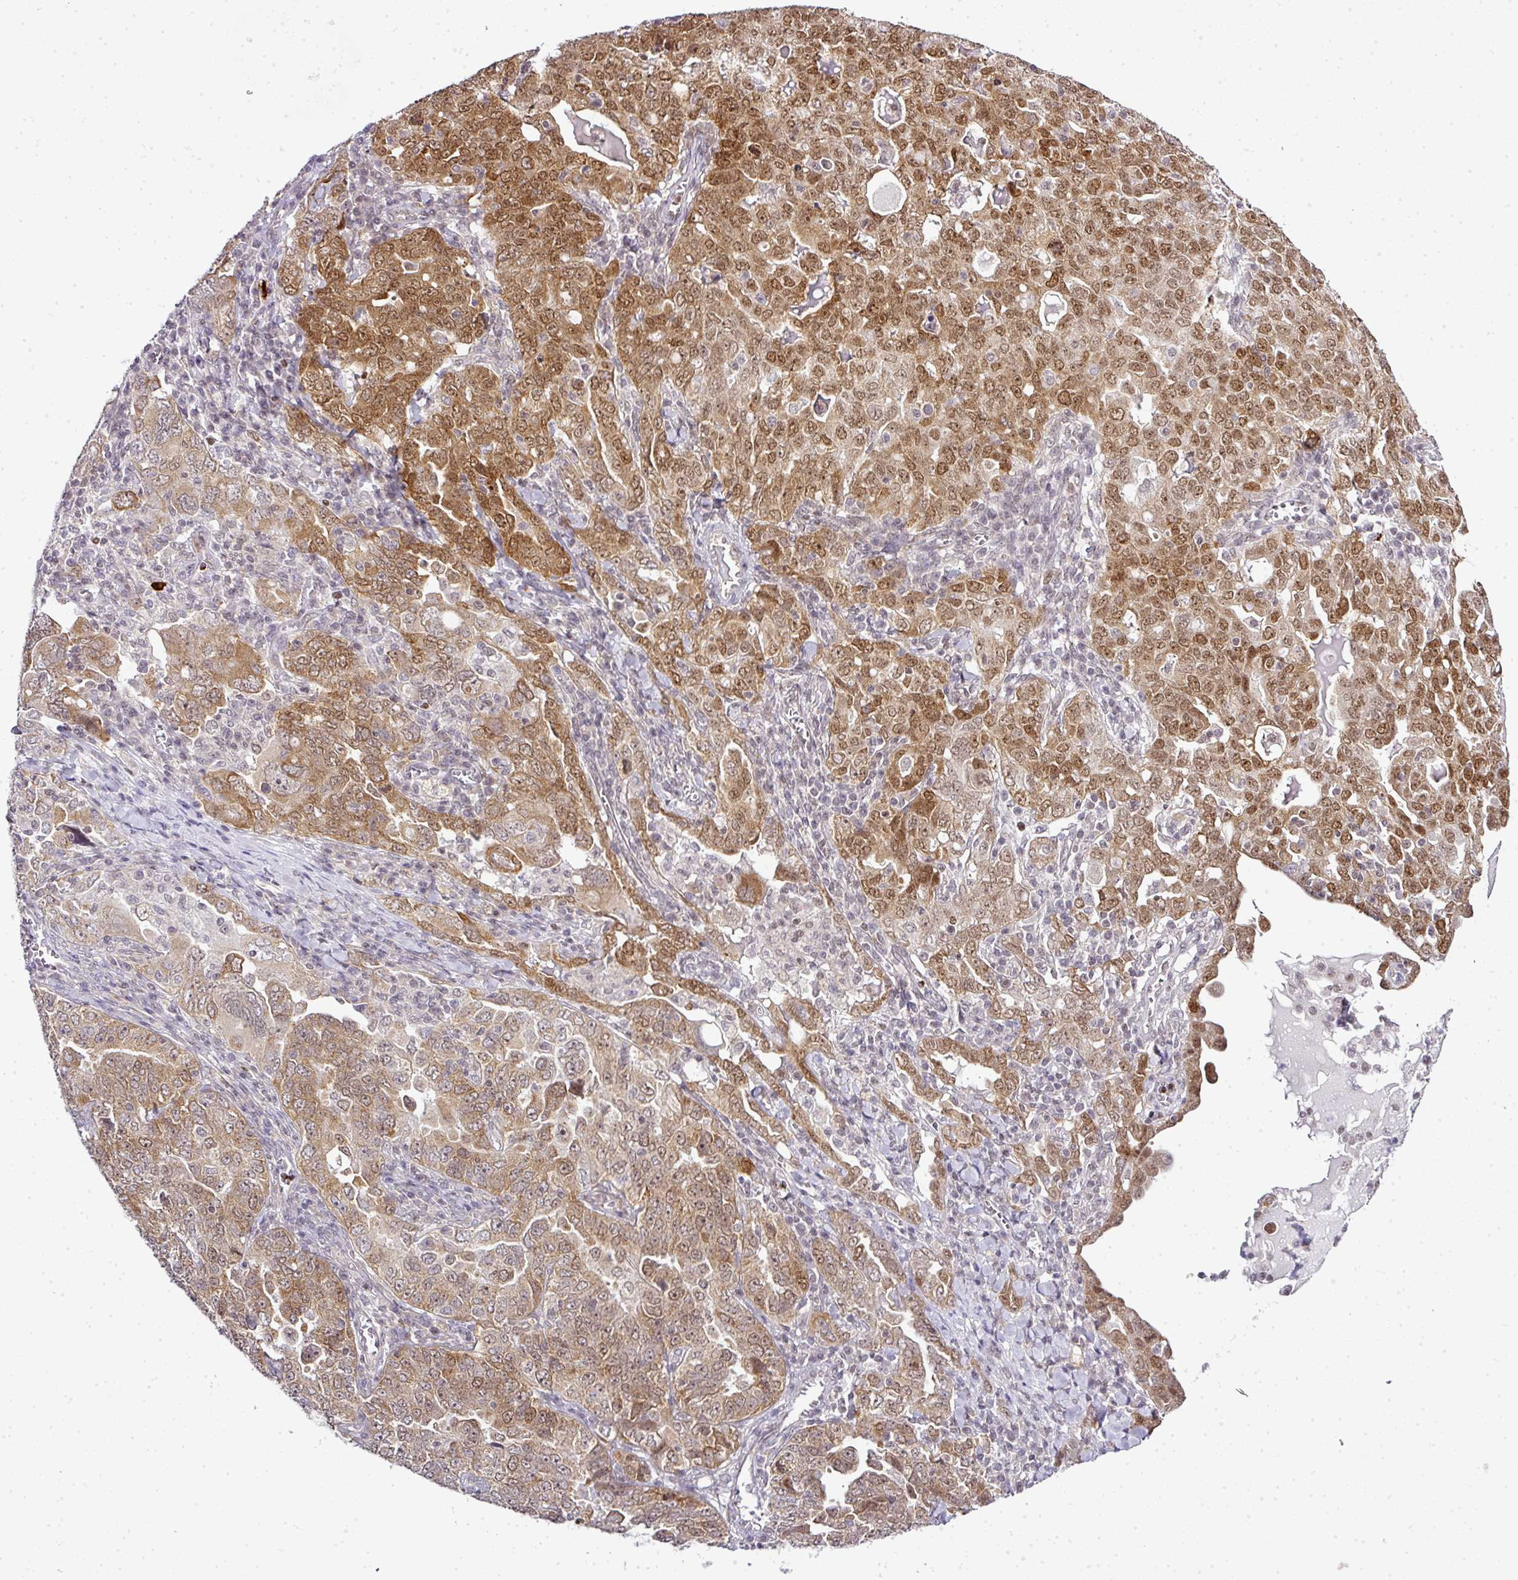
{"staining": {"intensity": "moderate", "quantity": ">75%", "location": "cytoplasmic/membranous,nuclear"}, "tissue": "ovarian cancer", "cell_type": "Tumor cells", "image_type": "cancer", "snomed": [{"axis": "morphology", "description": "Carcinoma, endometroid"}, {"axis": "topography", "description": "Ovary"}], "caption": "Immunohistochemical staining of ovarian cancer (endometroid carcinoma) displays medium levels of moderate cytoplasmic/membranous and nuclear positivity in approximately >75% of tumor cells. (Stains: DAB in brown, nuclei in blue, Microscopy: brightfield microscopy at high magnification).", "gene": "FAM32A", "patient": {"sex": "female", "age": 62}}